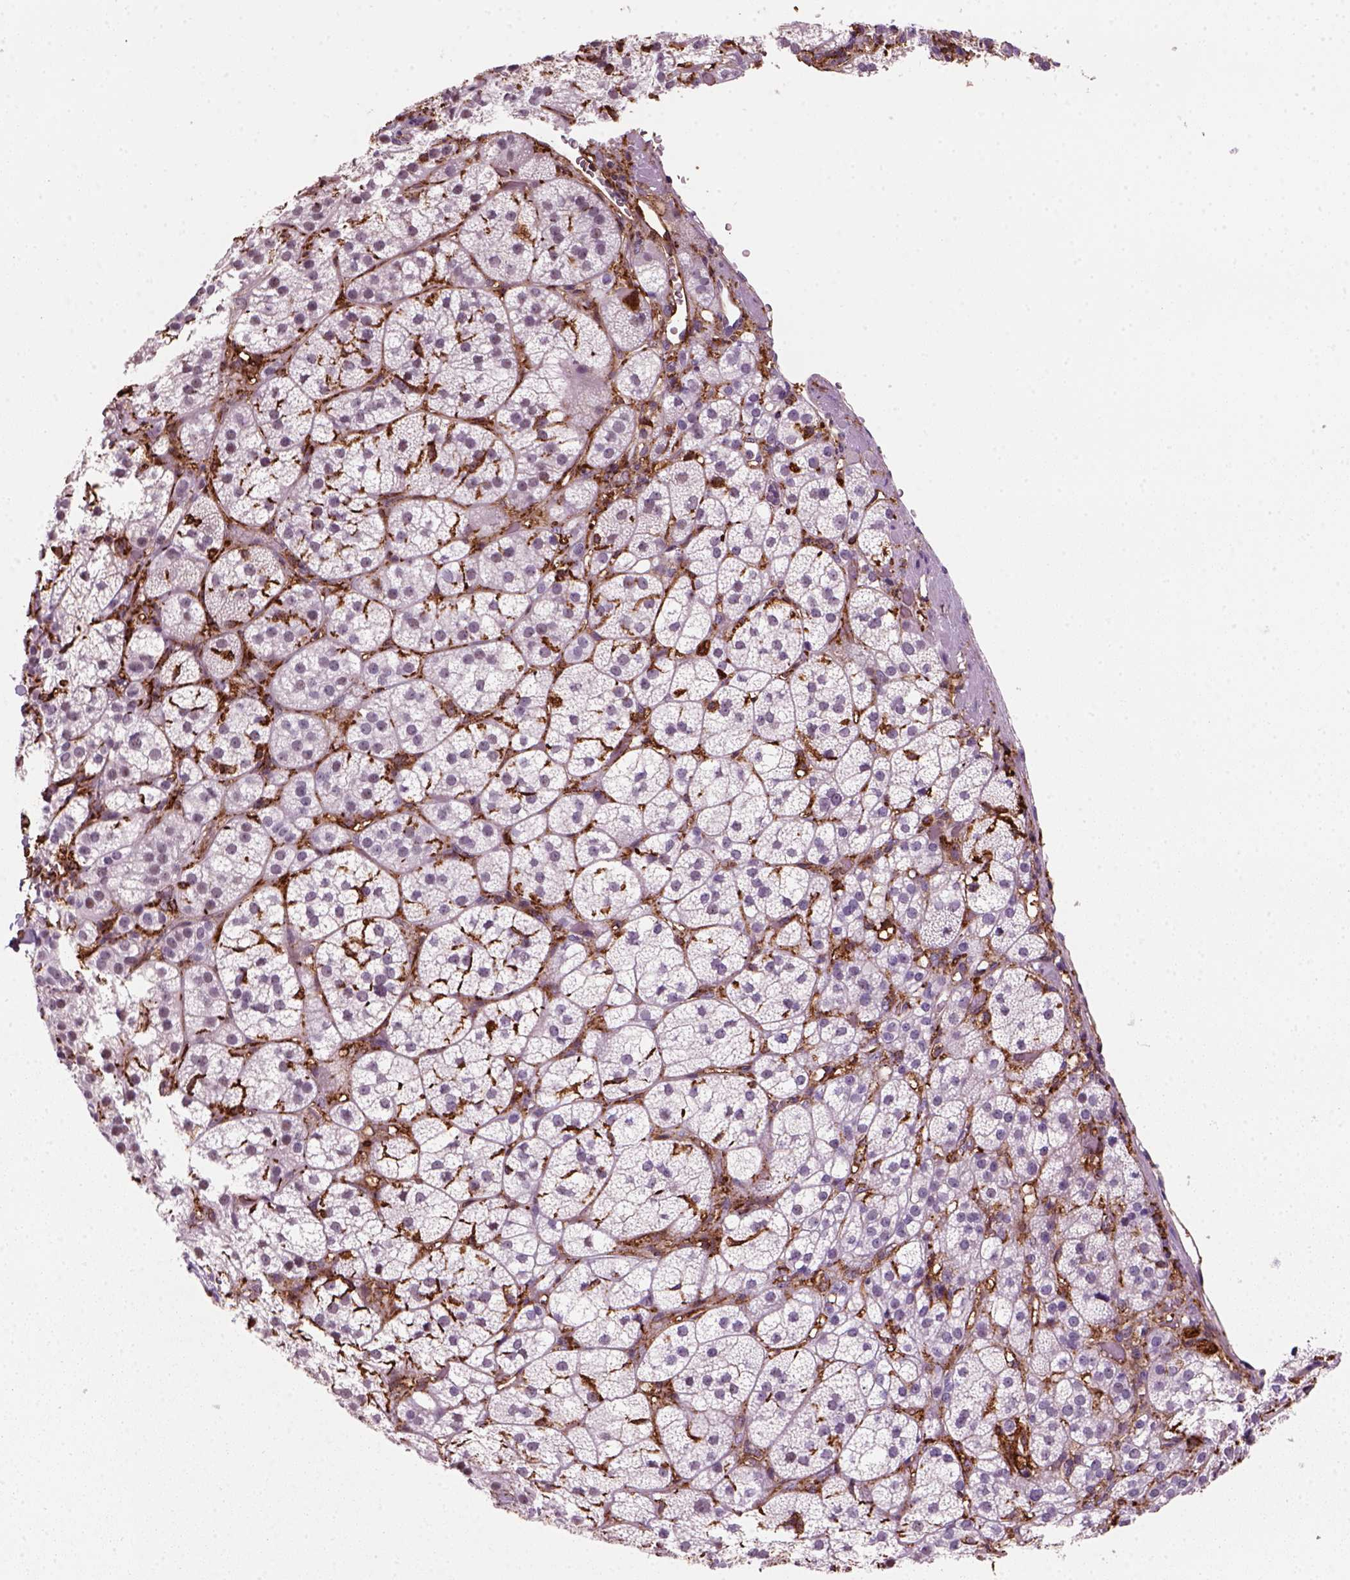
{"staining": {"intensity": "negative", "quantity": "none", "location": "none"}, "tissue": "adrenal gland", "cell_type": "Glandular cells", "image_type": "normal", "snomed": [{"axis": "morphology", "description": "Normal tissue, NOS"}, {"axis": "topography", "description": "Adrenal gland"}], "caption": "IHC of benign human adrenal gland demonstrates no expression in glandular cells. (Brightfield microscopy of DAB immunohistochemistry (IHC) at high magnification).", "gene": "MARCKS", "patient": {"sex": "female", "age": 60}}